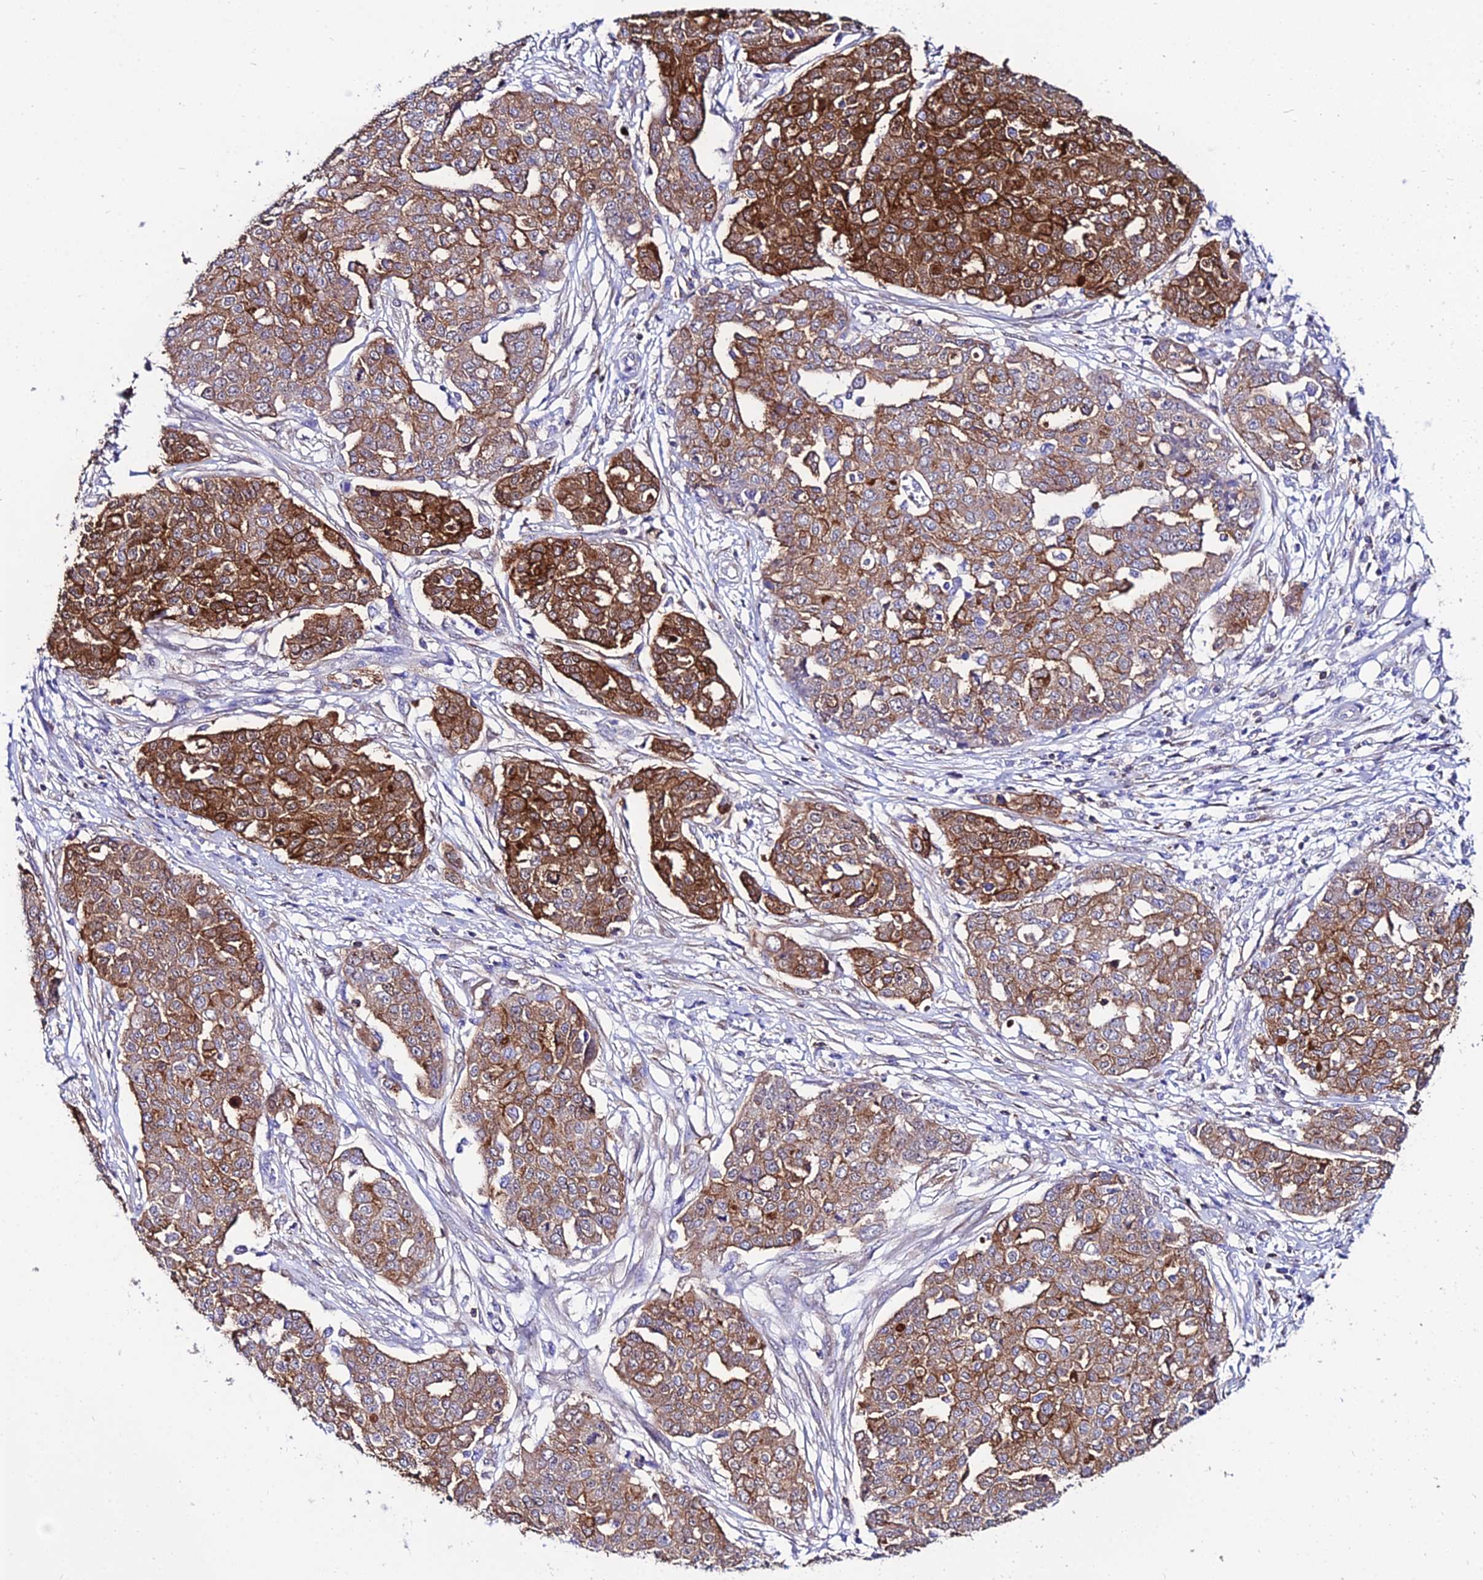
{"staining": {"intensity": "strong", "quantity": ">75%", "location": "cytoplasmic/membranous"}, "tissue": "ovarian cancer", "cell_type": "Tumor cells", "image_type": "cancer", "snomed": [{"axis": "morphology", "description": "Cystadenocarcinoma, serous, NOS"}, {"axis": "topography", "description": "Soft tissue"}, {"axis": "topography", "description": "Ovary"}], "caption": "Immunohistochemical staining of ovarian cancer shows high levels of strong cytoplasmic/membranous staining in about >75% of tumor cells.", "gene": "S100A16", "patient": {"sex": "female", "age": 57}}